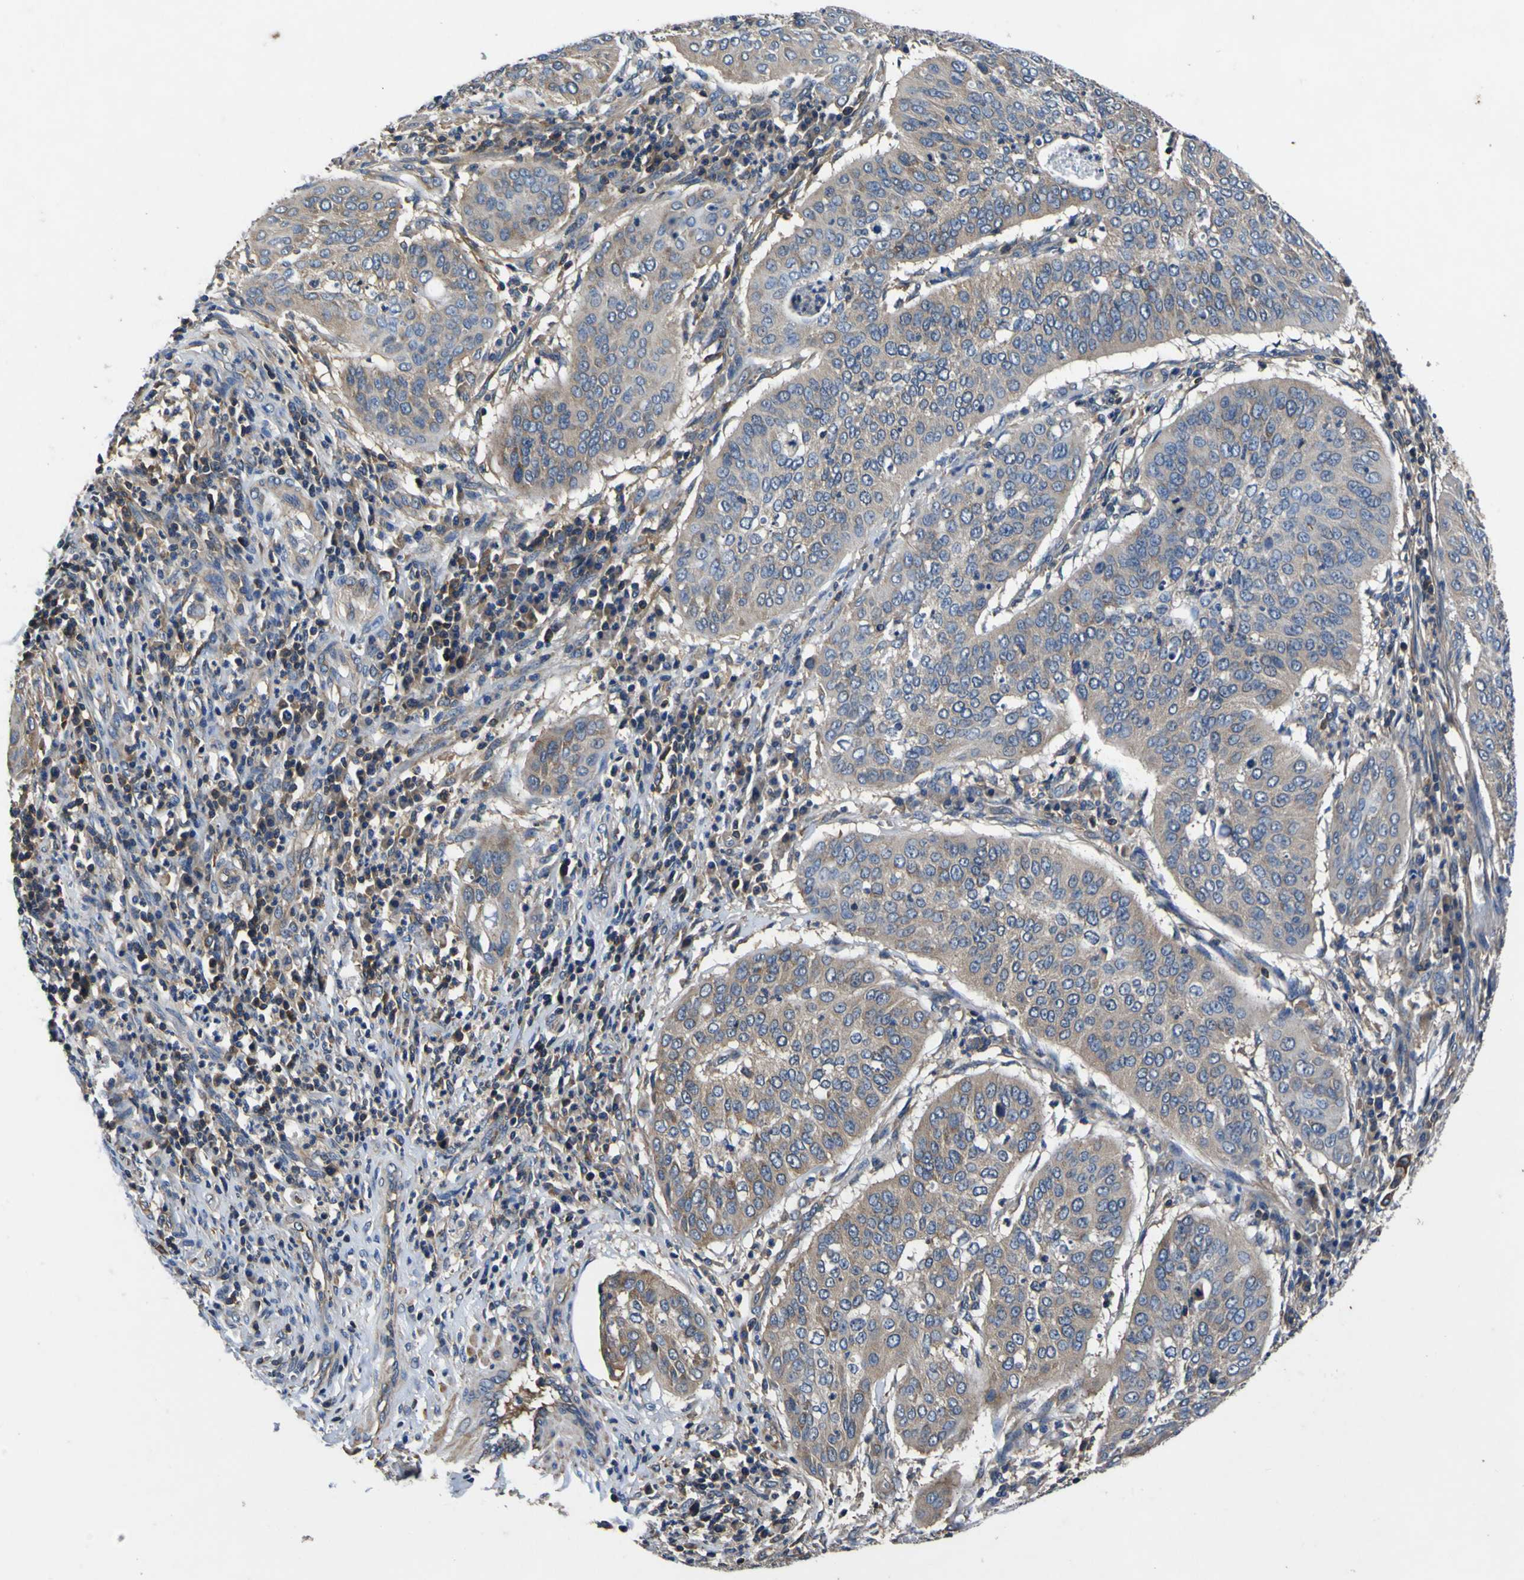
{"staining": {"intensity": "weak", "quantity": ">75%", "location": "cytoplasmic/membranous"}, "tissue": "cervical cancer", "cell_type": "Tumor cells", "image_type": "cancer", "snomed": [{"axis": "morphology", "description": "Normal tissue, NOS"}, {"axis": "morphology", "description": "Squamous cell carcinoma, NOS"}, {"axis": "topography", "description": "Cervix"}], "caption": "Human cervical squamous cell carcinoma stained with a brown dye reveals weak cytoplasmic/membranous positive staining in about >75% of tumor cells.", "gene": "CNR2", "patient": {"sex": "female", "age": 39}}